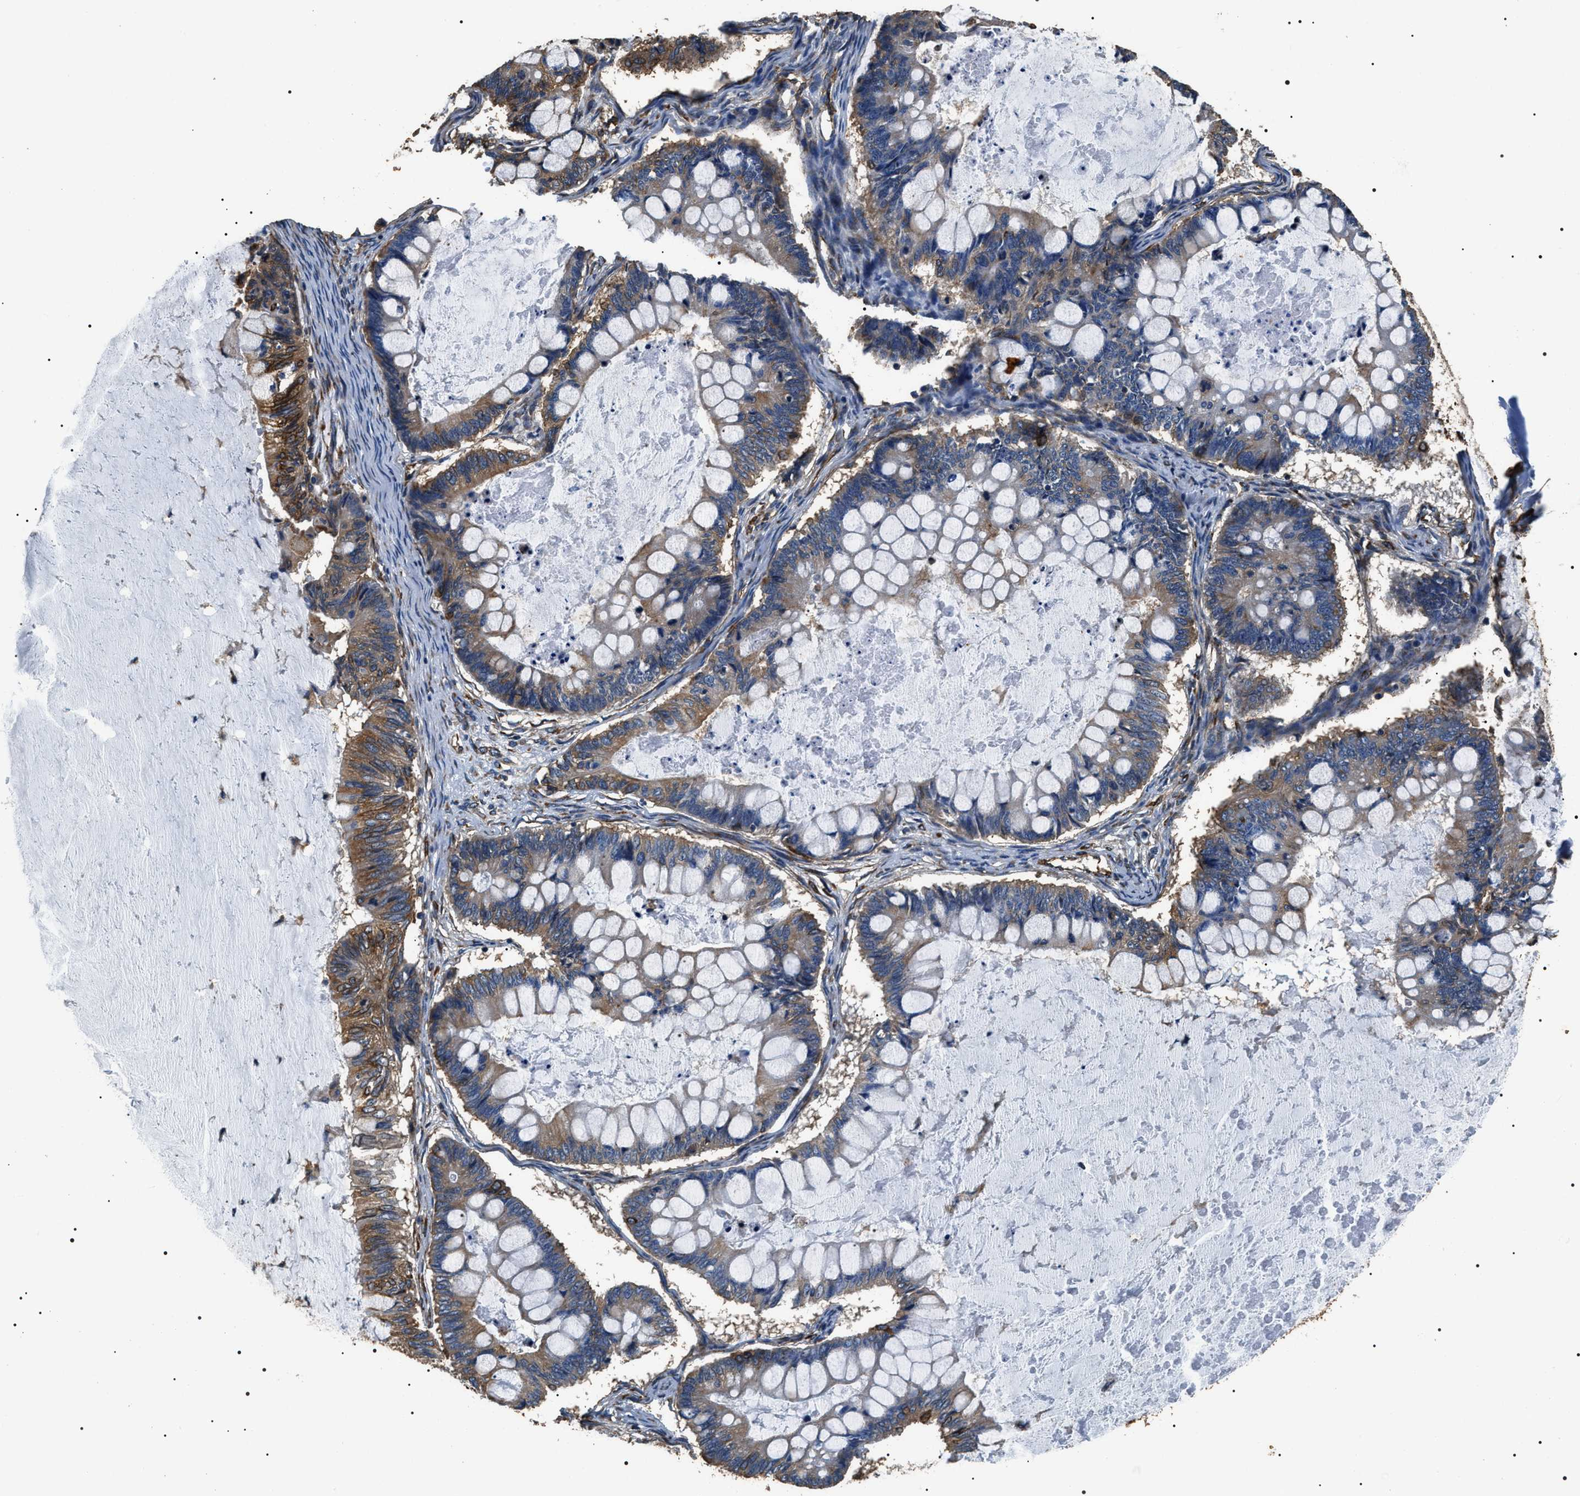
{"staining": {"intensity": "moderate", "quantity": "25%-75%", "location": "cytoplasmic/membranous"}, "tissue": "ovarian cancer", "cell_type": "Tumor cells", "image_type": "cancer", "snomed": [{"axis": "morphology", "description": "Cystadenocarcinoma, mucinous, NOS"}, {"axis": "topography", "description": "Ovary"}], "caption": "A photomicrograph of ovarian cancer stained for a protein shows moderate cytoplasmic/membranous brown staining in tumor cells. The protein is shown in brown color, while the nuclei are stained blue.", "gene": "KTN1", "patient": {"sex": "female", "age": 61}}